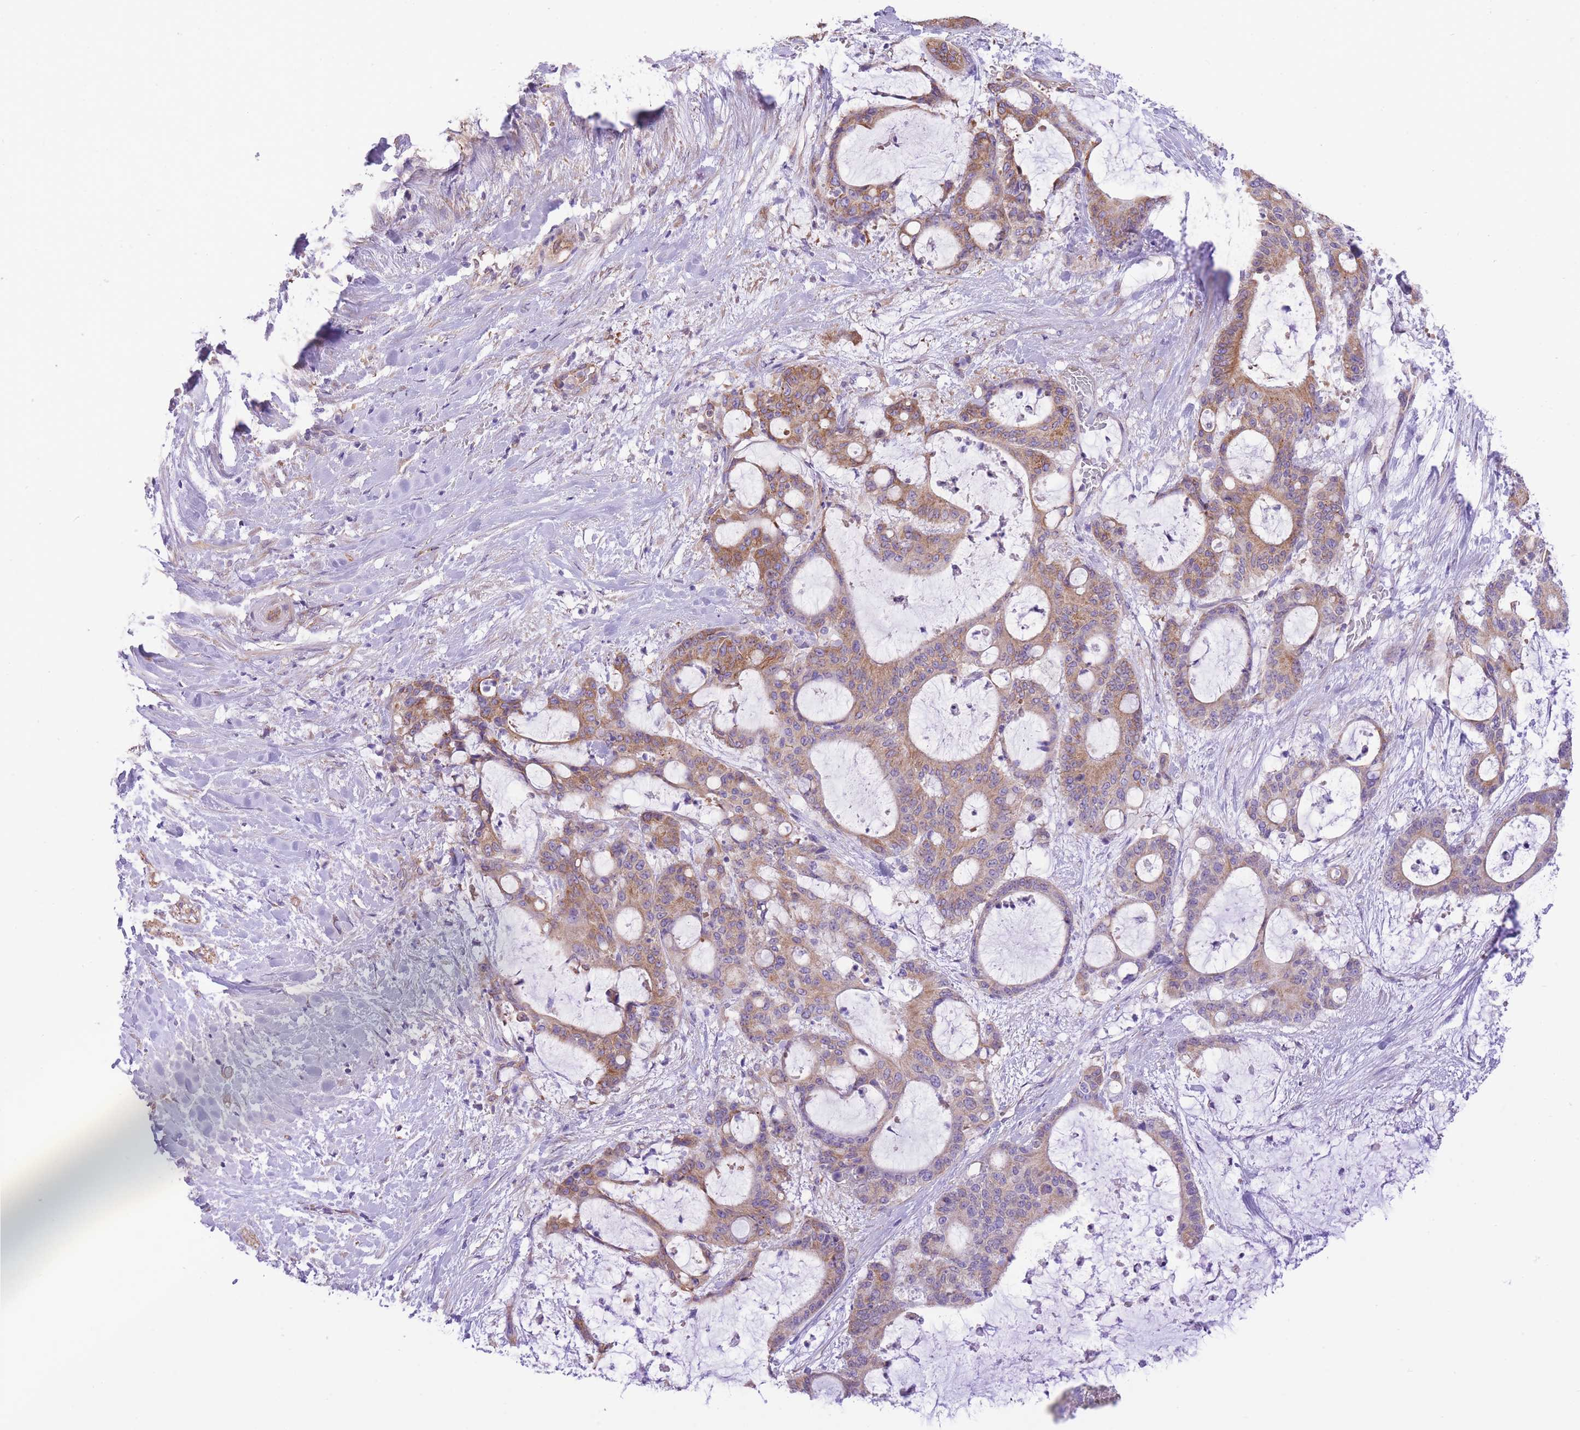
{"staining": {"intensity": "moderate", "quantity": ">75%", "location": "cytoplasmic/membranous"}, "tissue": "liver cancer", "cell_type": "Tumor cells", "image_type": "cancer", "snomed": [{"axis": "morphology", "description": "Normal tissue, NOS"}, {"axis": "morphology", "description": "Cholangiocarcinoma"}, {"axis": "topography", "description": "Liver"}, {"axis": "topography", "description": "Peripheral nerve tissue"}], "caption": "This is a photomicrograph of immunohistochemistry staining of liver cholangiocarcinoma, which shows moderate positivity in the cytoplasmic/membranous of tumor cells.", "gene": "RHOU", "patient": {"sex": "female", "age": 73}}